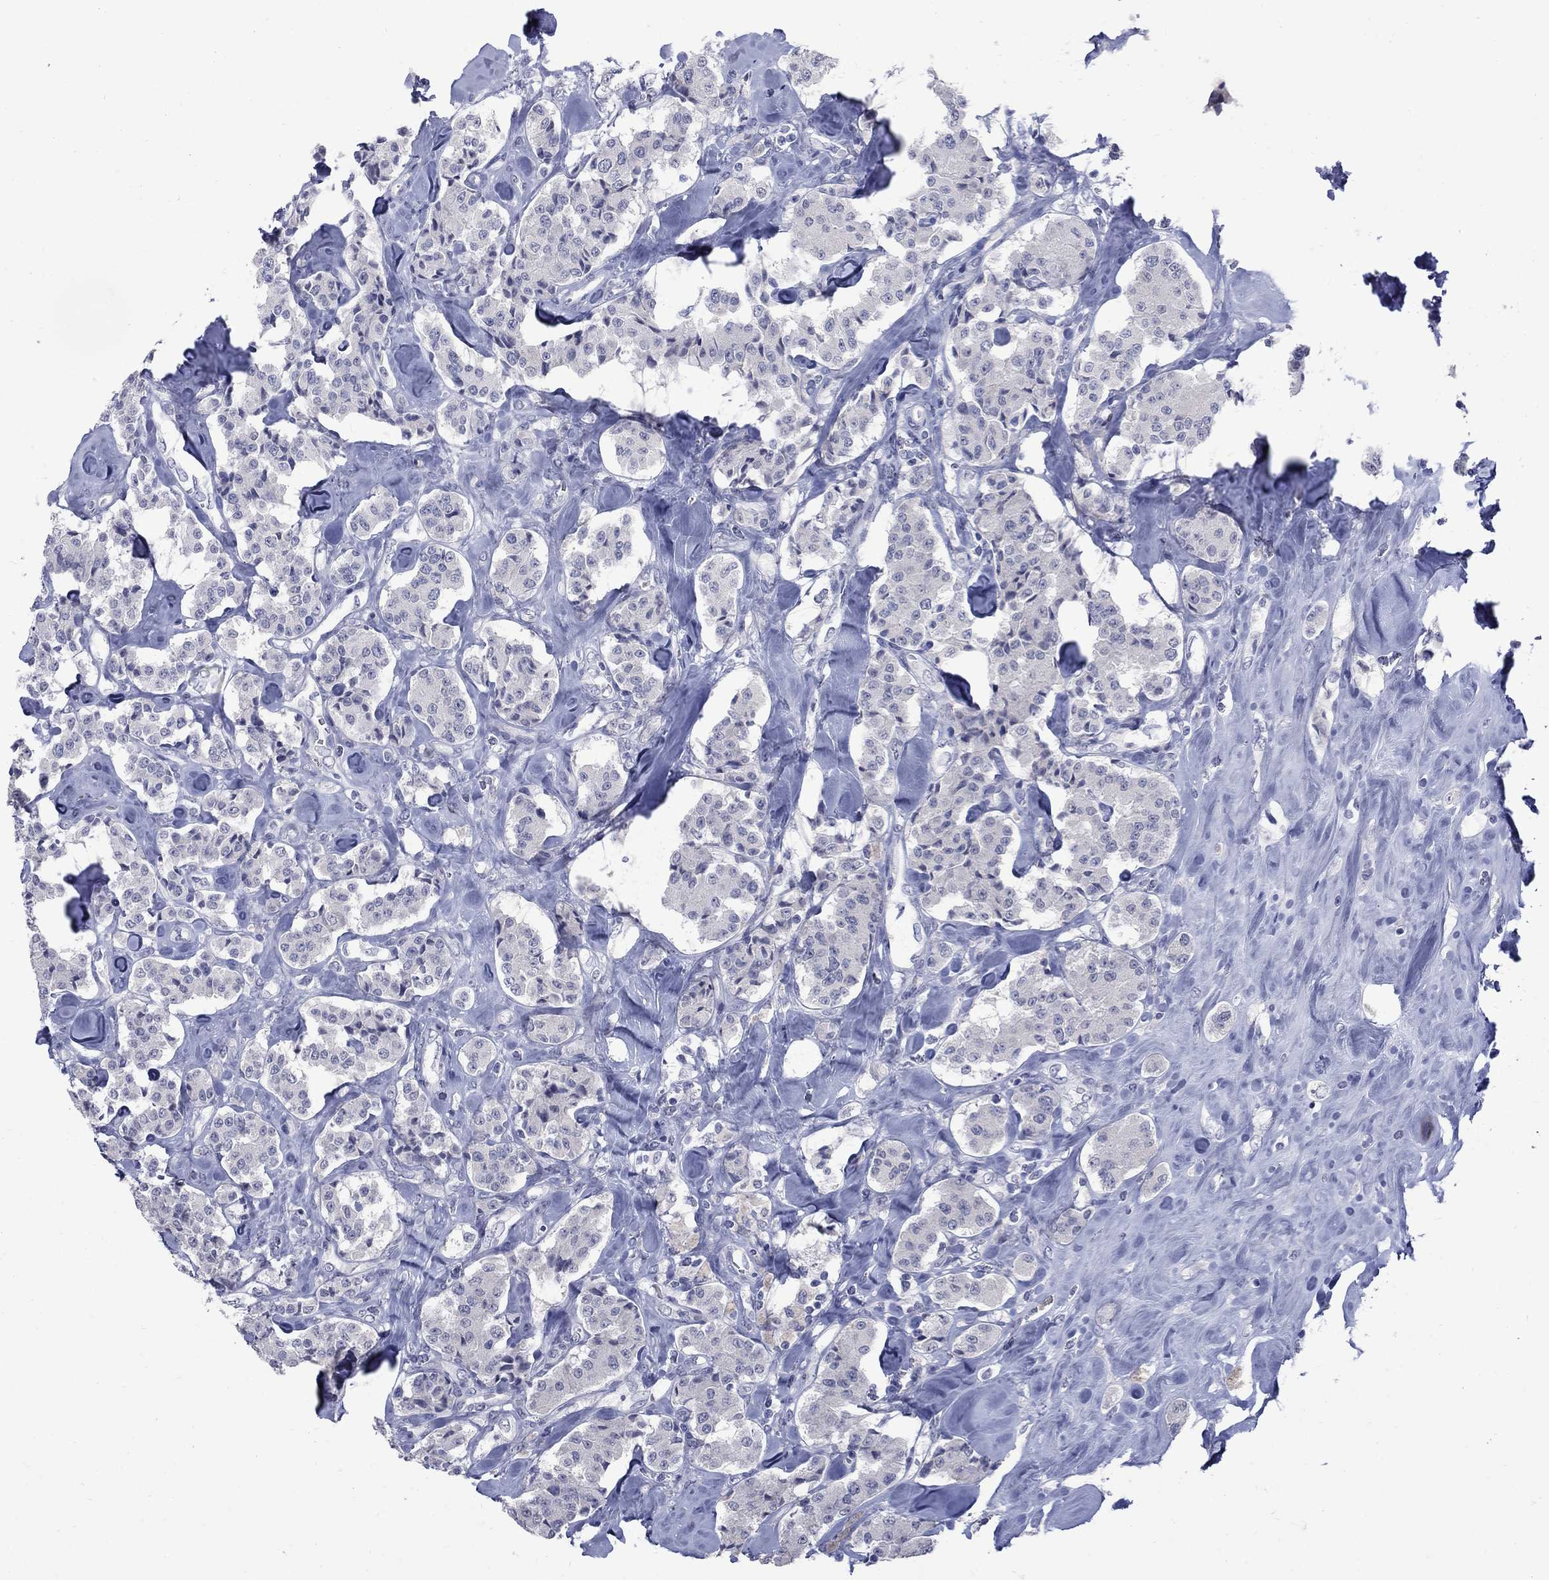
{"staining": {"intensity": "negative", "quantity": "none", "location": "none"}, "tissue": "carcinoid", "cell_type": "Tumor cells", "image_type": "cancer", "snomed": [{"axis": "morphology", "description": "Carcinoid, malignant, NOS"}, {"axis": "topography", "description": "Pancreas"}], "caption": "This image is of carcinoid (malignant) stained with immunohistochemistry to label a protein in brown with the nuclei are counter-stained blue. There is no expression in tumor cells.", "gene": "CTNND2", "patient": {"sex": "male", "age": 41}}